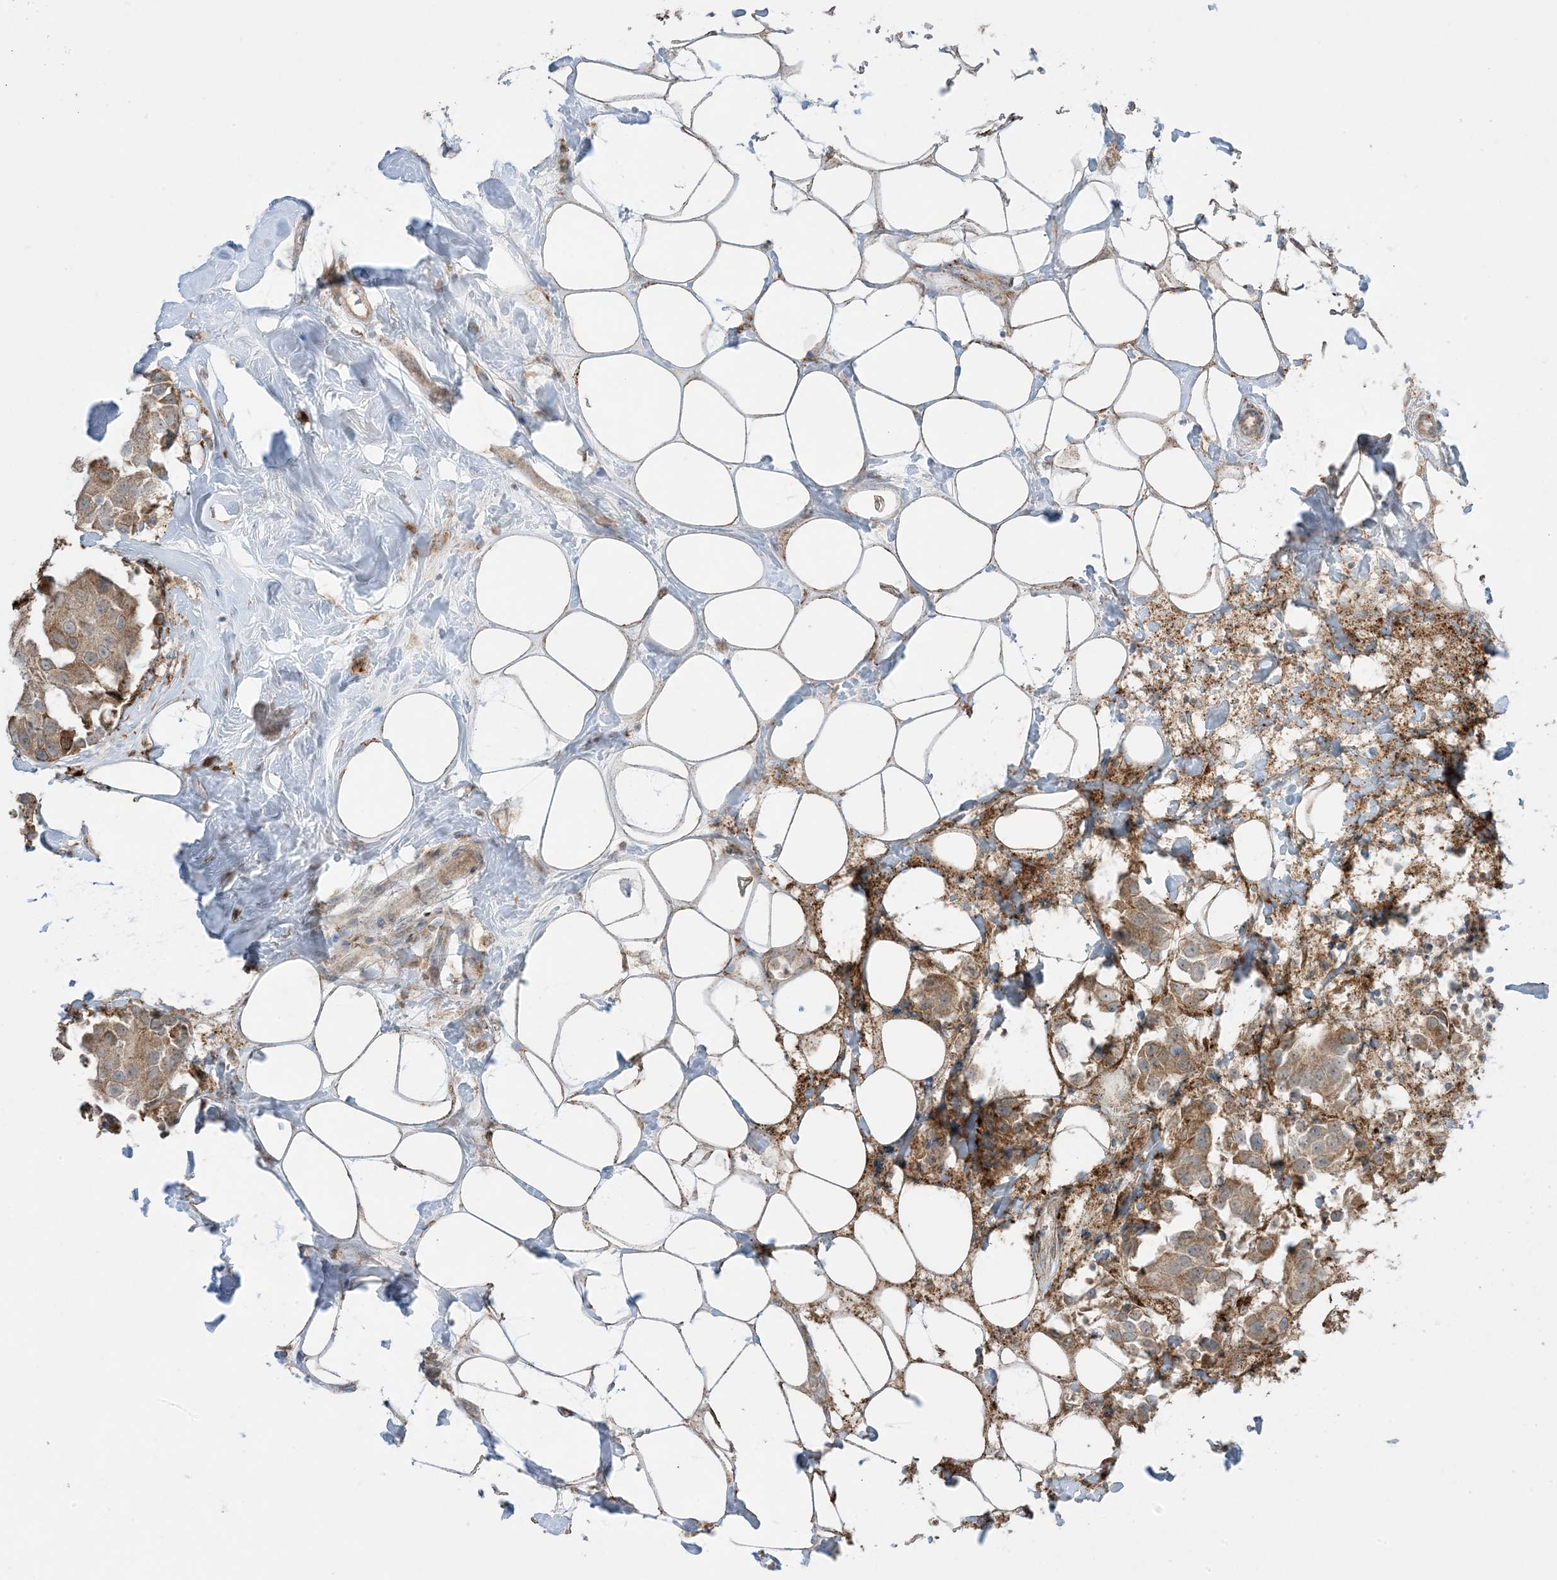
{"staining": {"intensity": "moderate", "quantity": ">75%", "location": "cytoplasmic/membranous"}, "tissue": "breast cancer", "cell_type": "Tumor cells", "image_type": "cancer", "snomed": [{"axis": "morphology", "description": "Normal tissue, NOS"}, {"axis": "morphology", "description": "Duct carcinoma"}, {"axis": "topography", "description": "Breast"}], "caption": "Breast cancer stained for a protein (brown) displays moderate cytoplasmic/membranous positive positivity in about >75% of tumor cells.", "gene": "ODC1", "patient": {"sex": "female", "age": 39}}